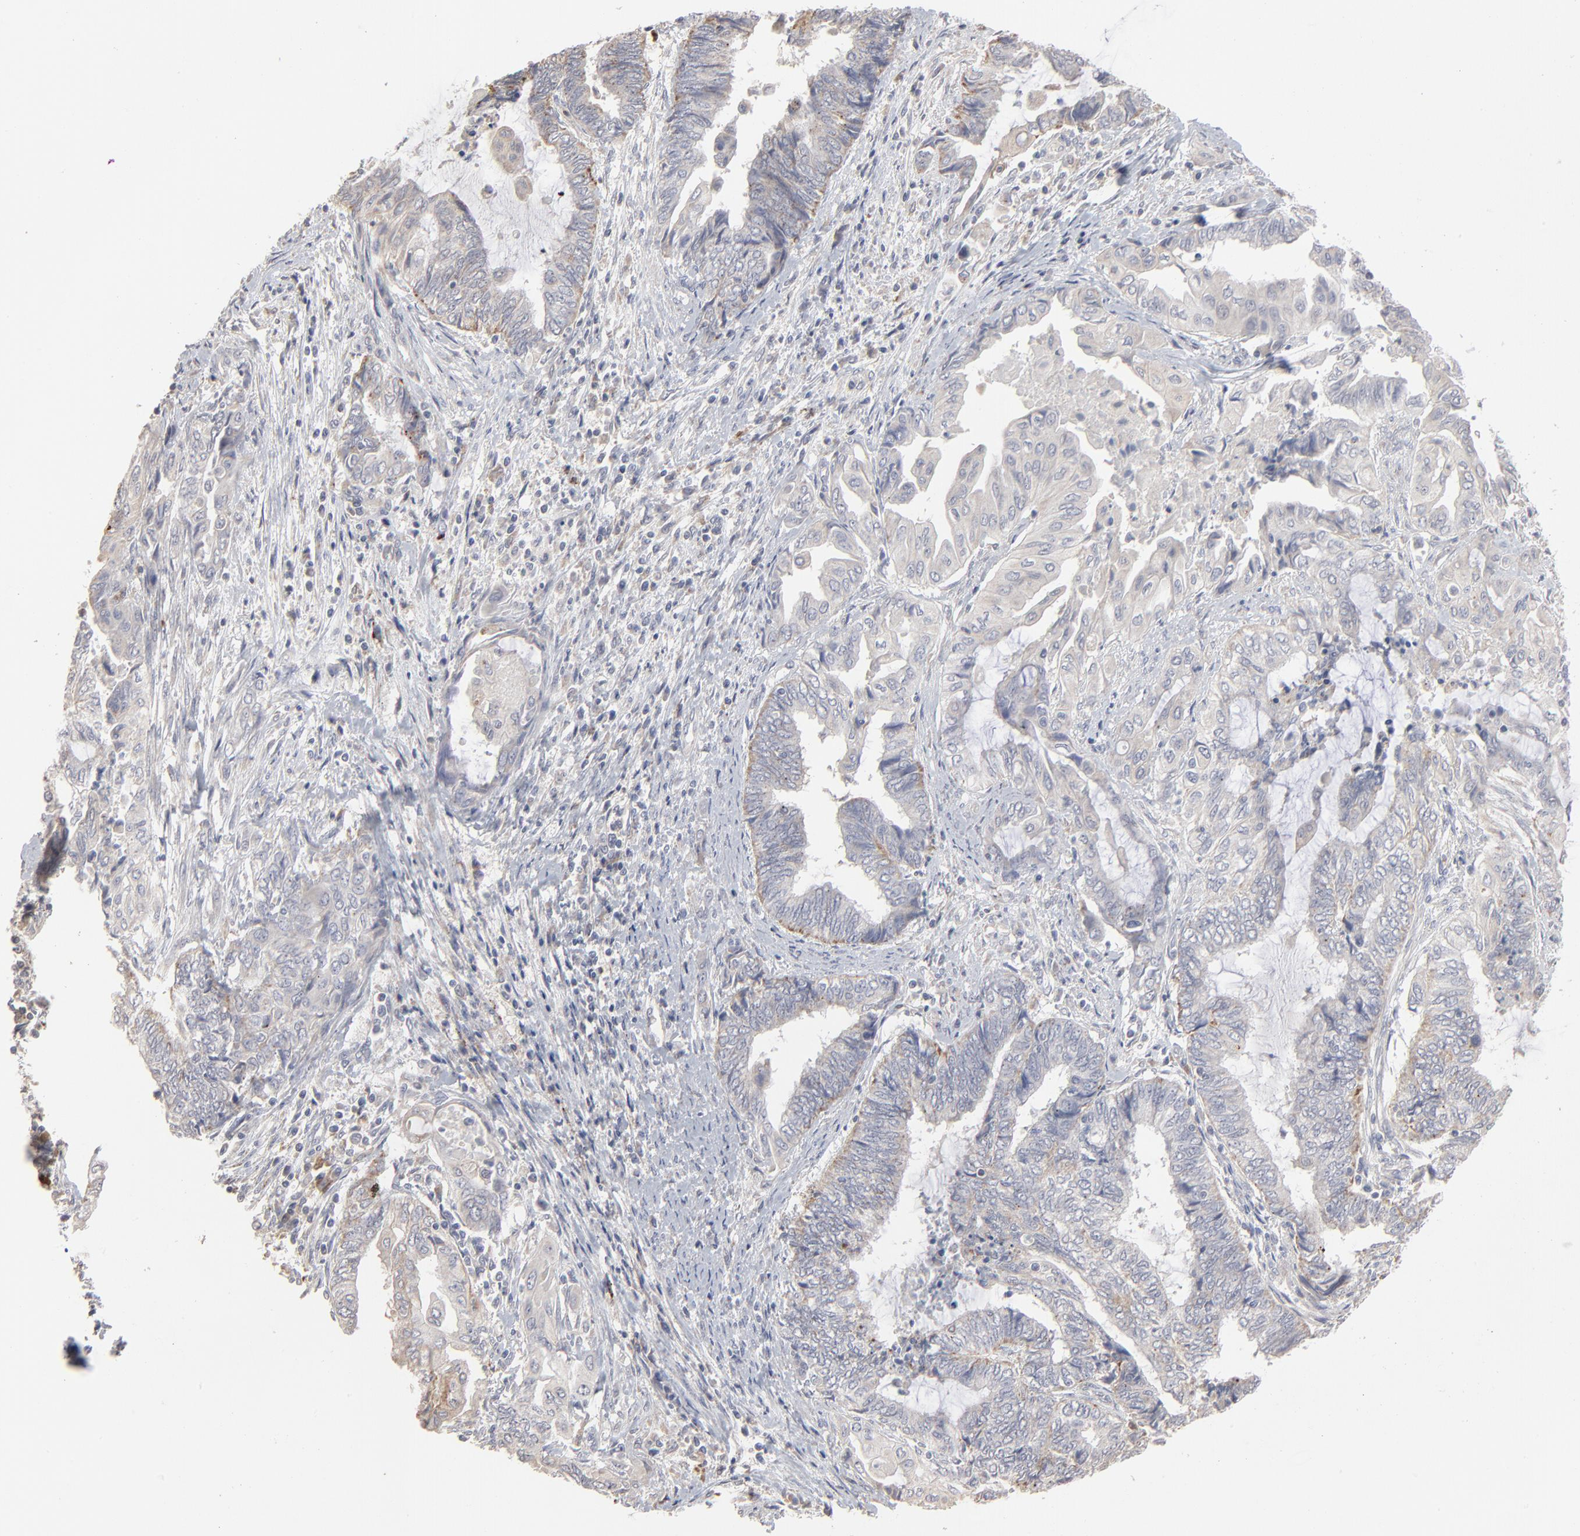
{"staining": {"intensity": "negative", "quantity": "none", "location": "none"}, "tissue": "endometrial cancer", "cell_type": "Tumor cells", "image_type": "cancer", "snomed": [{"axis": "morphology", "description": "Adenocarcinoma, NOS"}, {"axis": "topography", "description": "Uterus"}, {"axis": "topography", "description": "Endometrium"}], "caption": "This is an immunohistochemistry histopathology image of endometrial cancer (adenocarcinoma). There is no positivity in tumor cells.", "gene": "POMT2", "patient": {"sex": "female", "age": 70}}